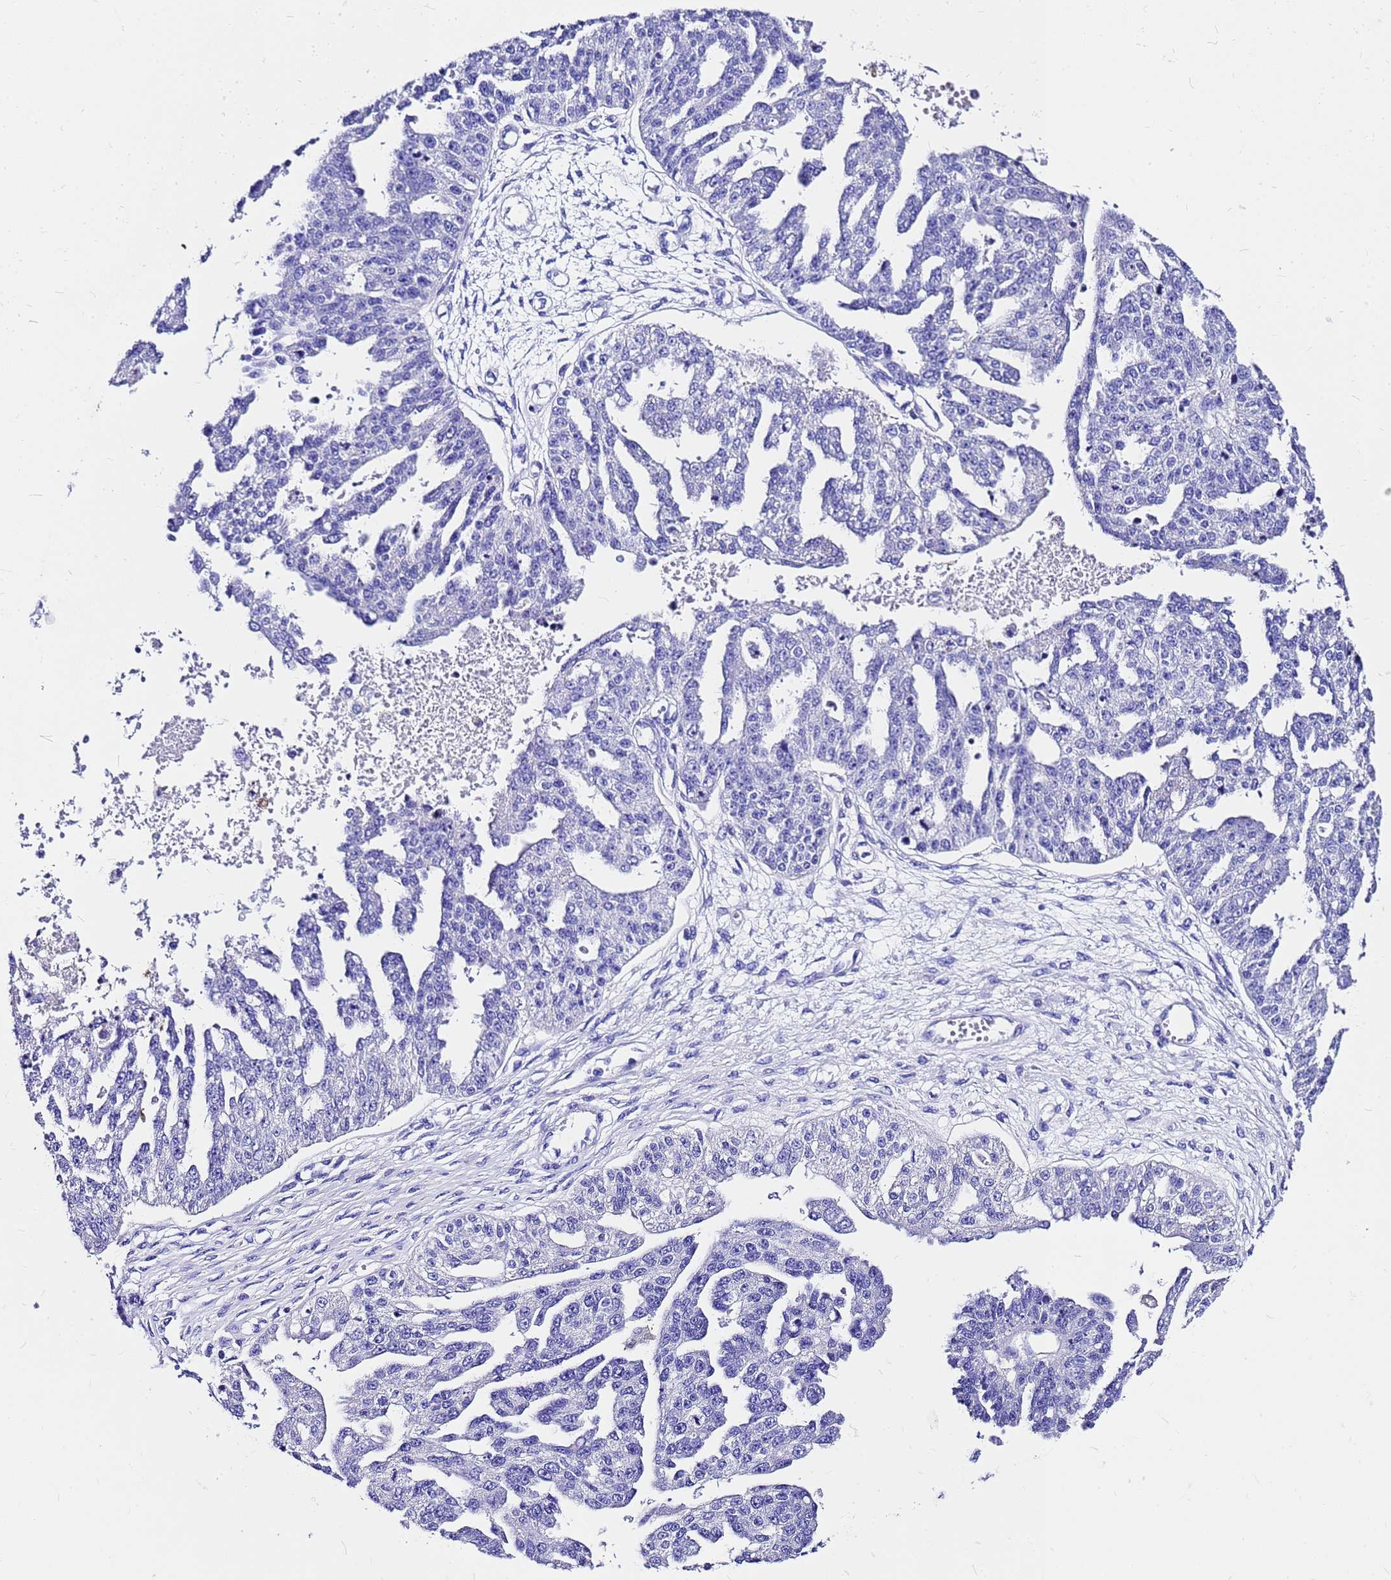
{"staining": {"intensity": "negative", "quantity": "none", "location": "none"}, "tissue": "ovarian cancer", "cell_type": "Tumor cells", "image_type": "cancer", "snomed": [{"axis": "morphology", "description": "Cystadenocarcinoma, serous, NOS"}, {"axis": "topography", "description": "Ovary"}], "caption": "This is an immunohistochemistry (IHC) histopathology image of ovarian serous cystadenocarcinoma. There is no positivity in tumor cells.", "gene": "HERC4", "patient": {"sex": "female", "age": 58}}